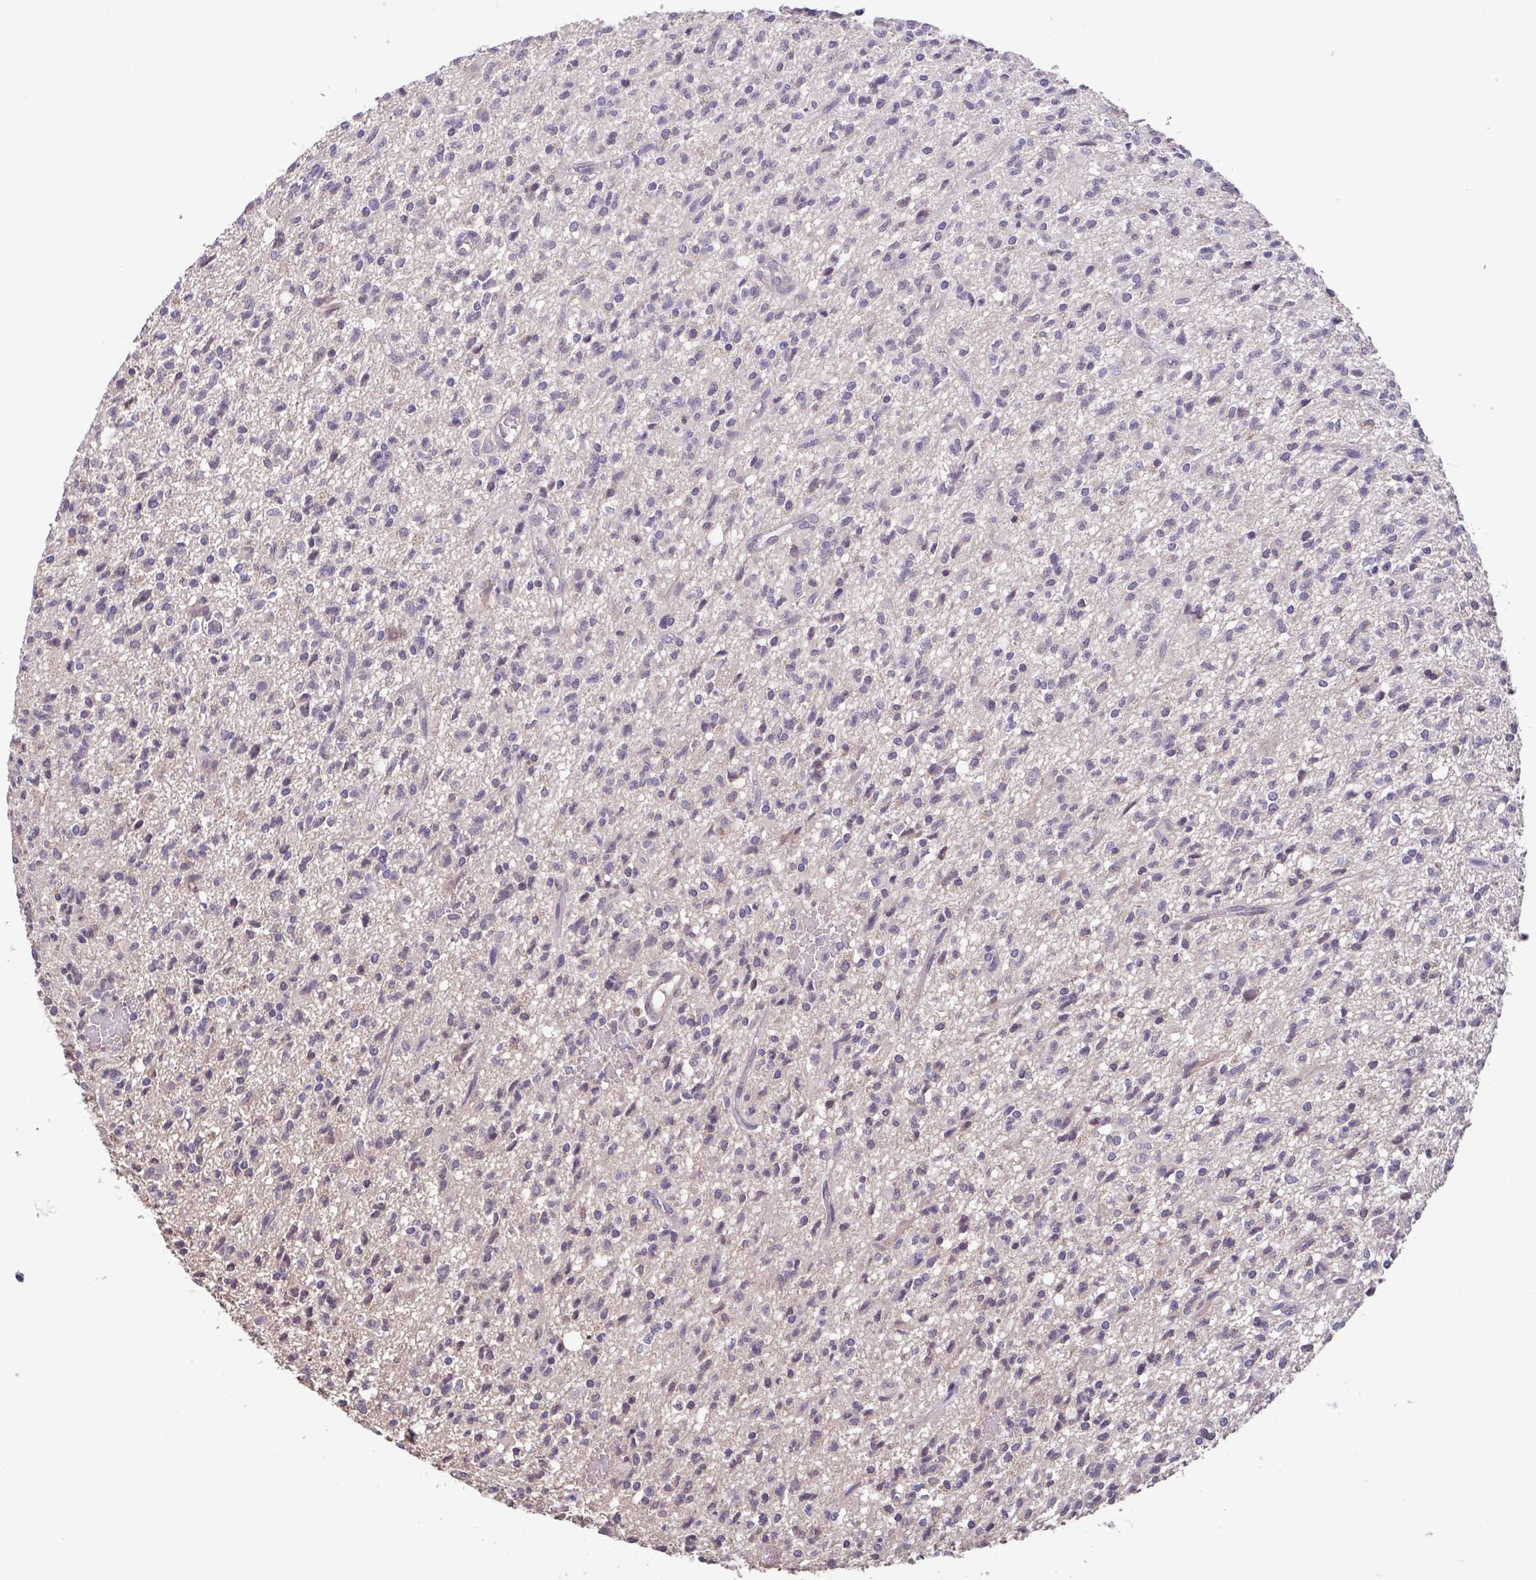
{"staining": {"intensity": "negative", "quantity": "none", "location": "none"}, "tissue": "glioma", "cell_type": "Tumor cells", "image_type": "cancer", "snomed": [{"axis": "morphology", "description": "Glioma, malignant, Low grade"}, {"axis": "topography", "description": "Brain"}], "caption": "A high-resolution image shows immunohistochemistry (IHC) staining of low-grade glioma (malignant), which exhibits no significant positivity in tumor cells.", "gene": "ACTRT2", "patient": {"sex": "male", "age": 64}}